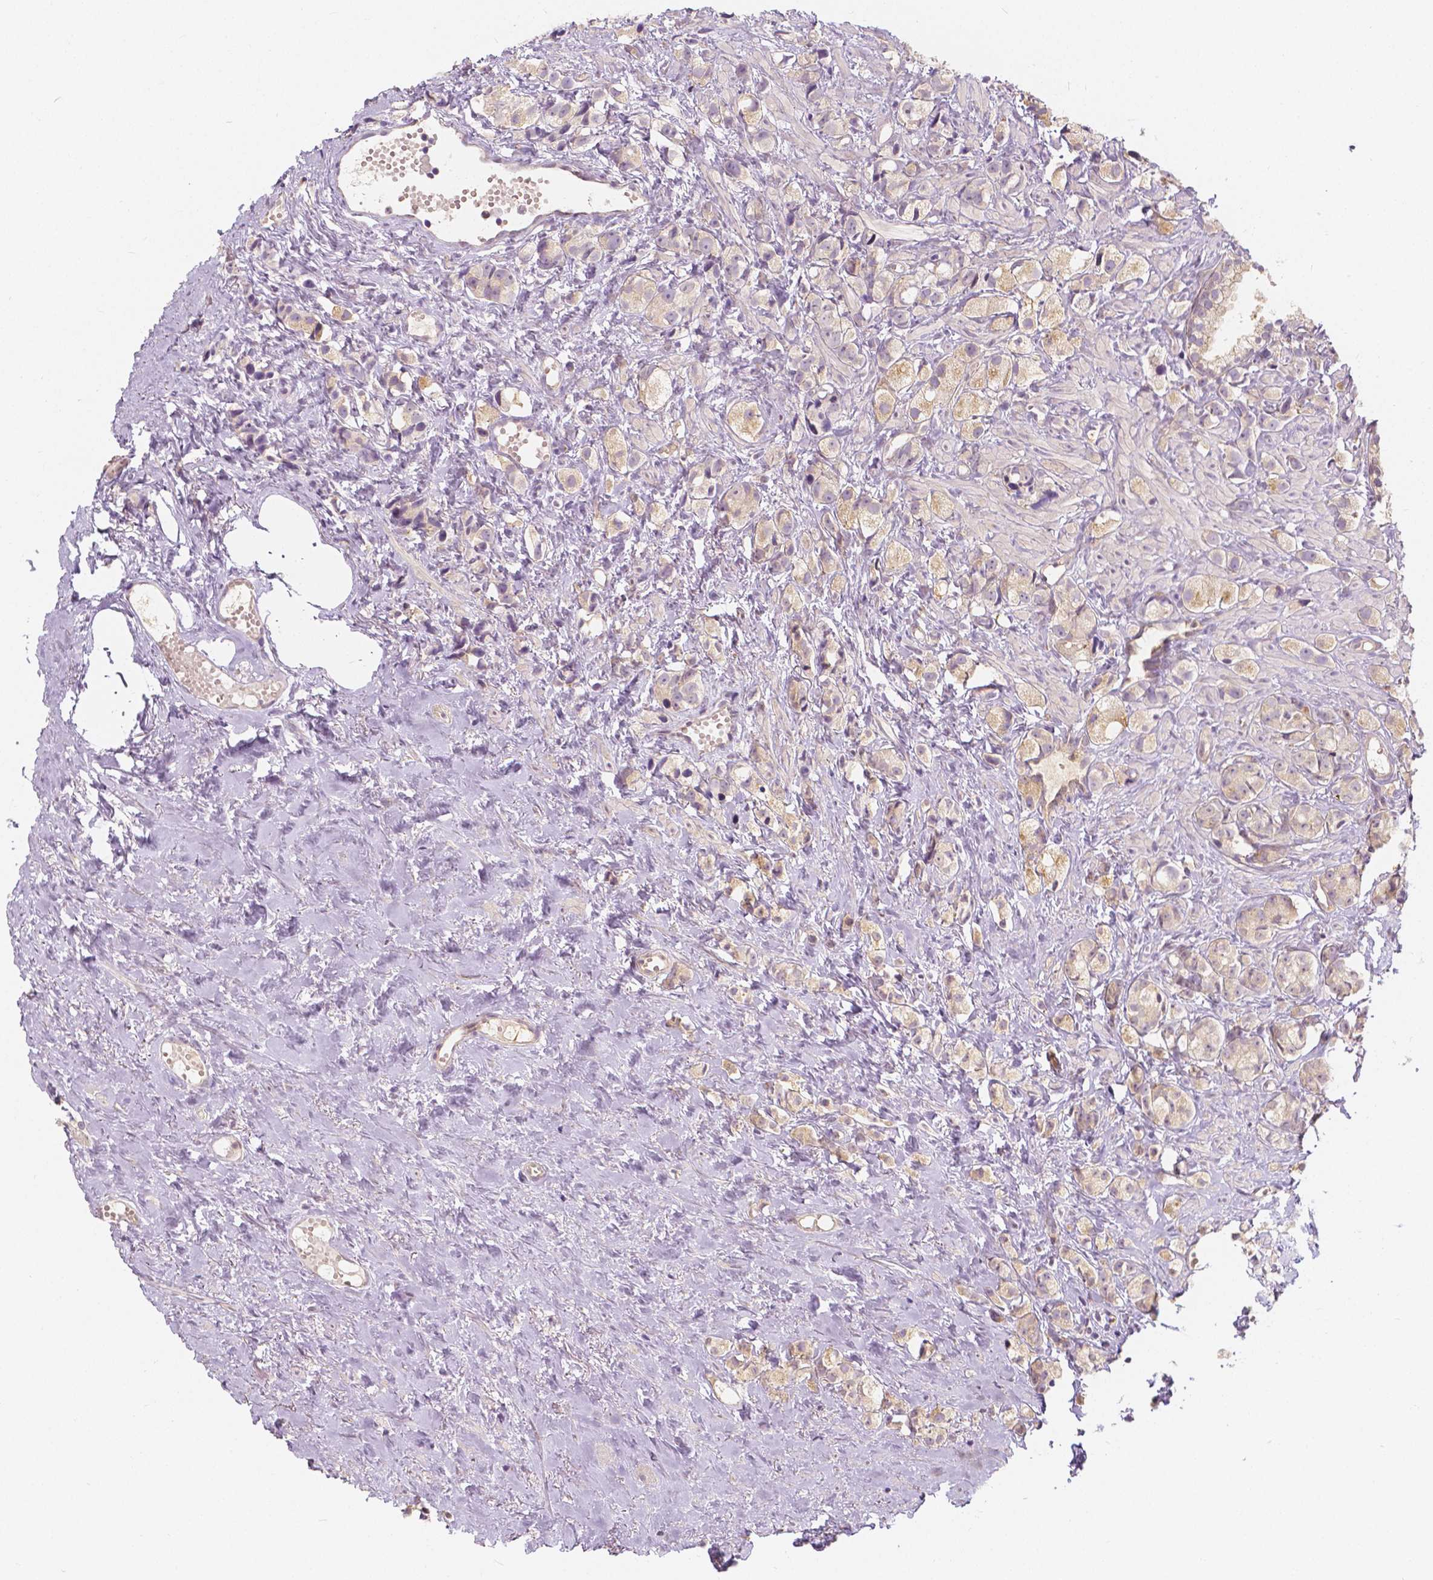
{"staining": {"intensity": "weak", "quantity": "25%-75%", "location": "cytoplasmic/membranous"}, "tissue": "prostate cancer", "cell_type": "Tumor cells", "image_type": "cancer", "snomed": [{"axis": "morphology", "description": "Adenocarcinoma, High grade"}, {"axis": "topography", "description": "Prostate"}], "caption": "Prostate cancer tissue reveals weak cytoplasmic/membranous staining in approximately 25%-75% of tumor cells", "gene": "NAPRT", "patient": {"sex": "male", "age": 81}}